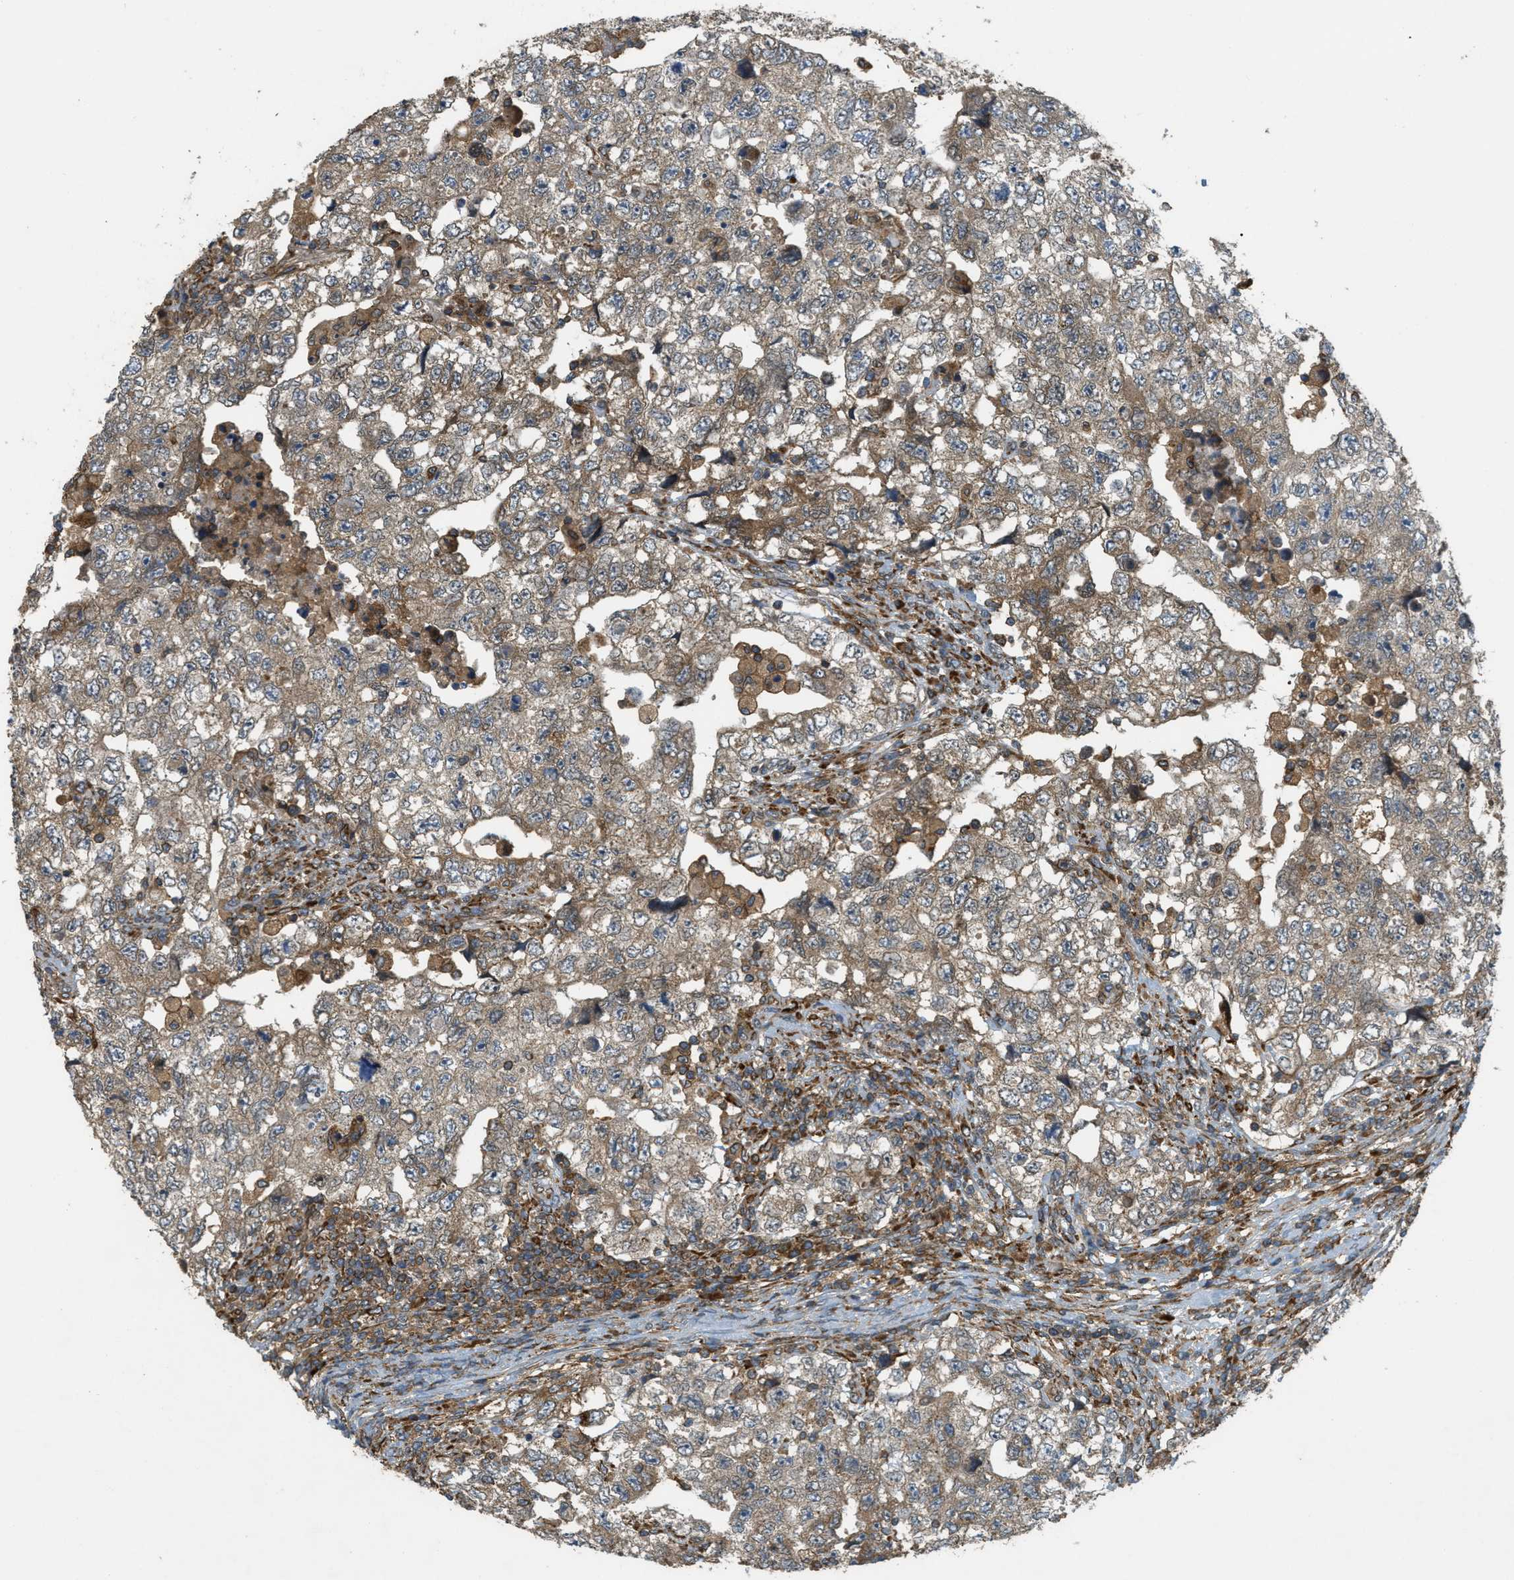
{"staining": {"intensity": "weak", "quantity": ">75%", "location": "cytoplasmic/membranous"}, "tissue": "testis cancer", "cell_type": "Tumor cells", "image_type": "cancer", "snomed": [{"axis": "morphology", "description": "Carcinoma, Embryonal, NOS"}, {"axis": "topography", "description": "Testis"}], "caption": "IHC of human testis cancer (embryonal carcinoma) demonstrates low levels of weak cytoplasmic/membranous expression in approximately >75% of tumor cells. (Brightfield microscopy of DAB IHC at high magnification).", "gene": "PCDH18", "patient": {"sex": "male", "age": 36}}